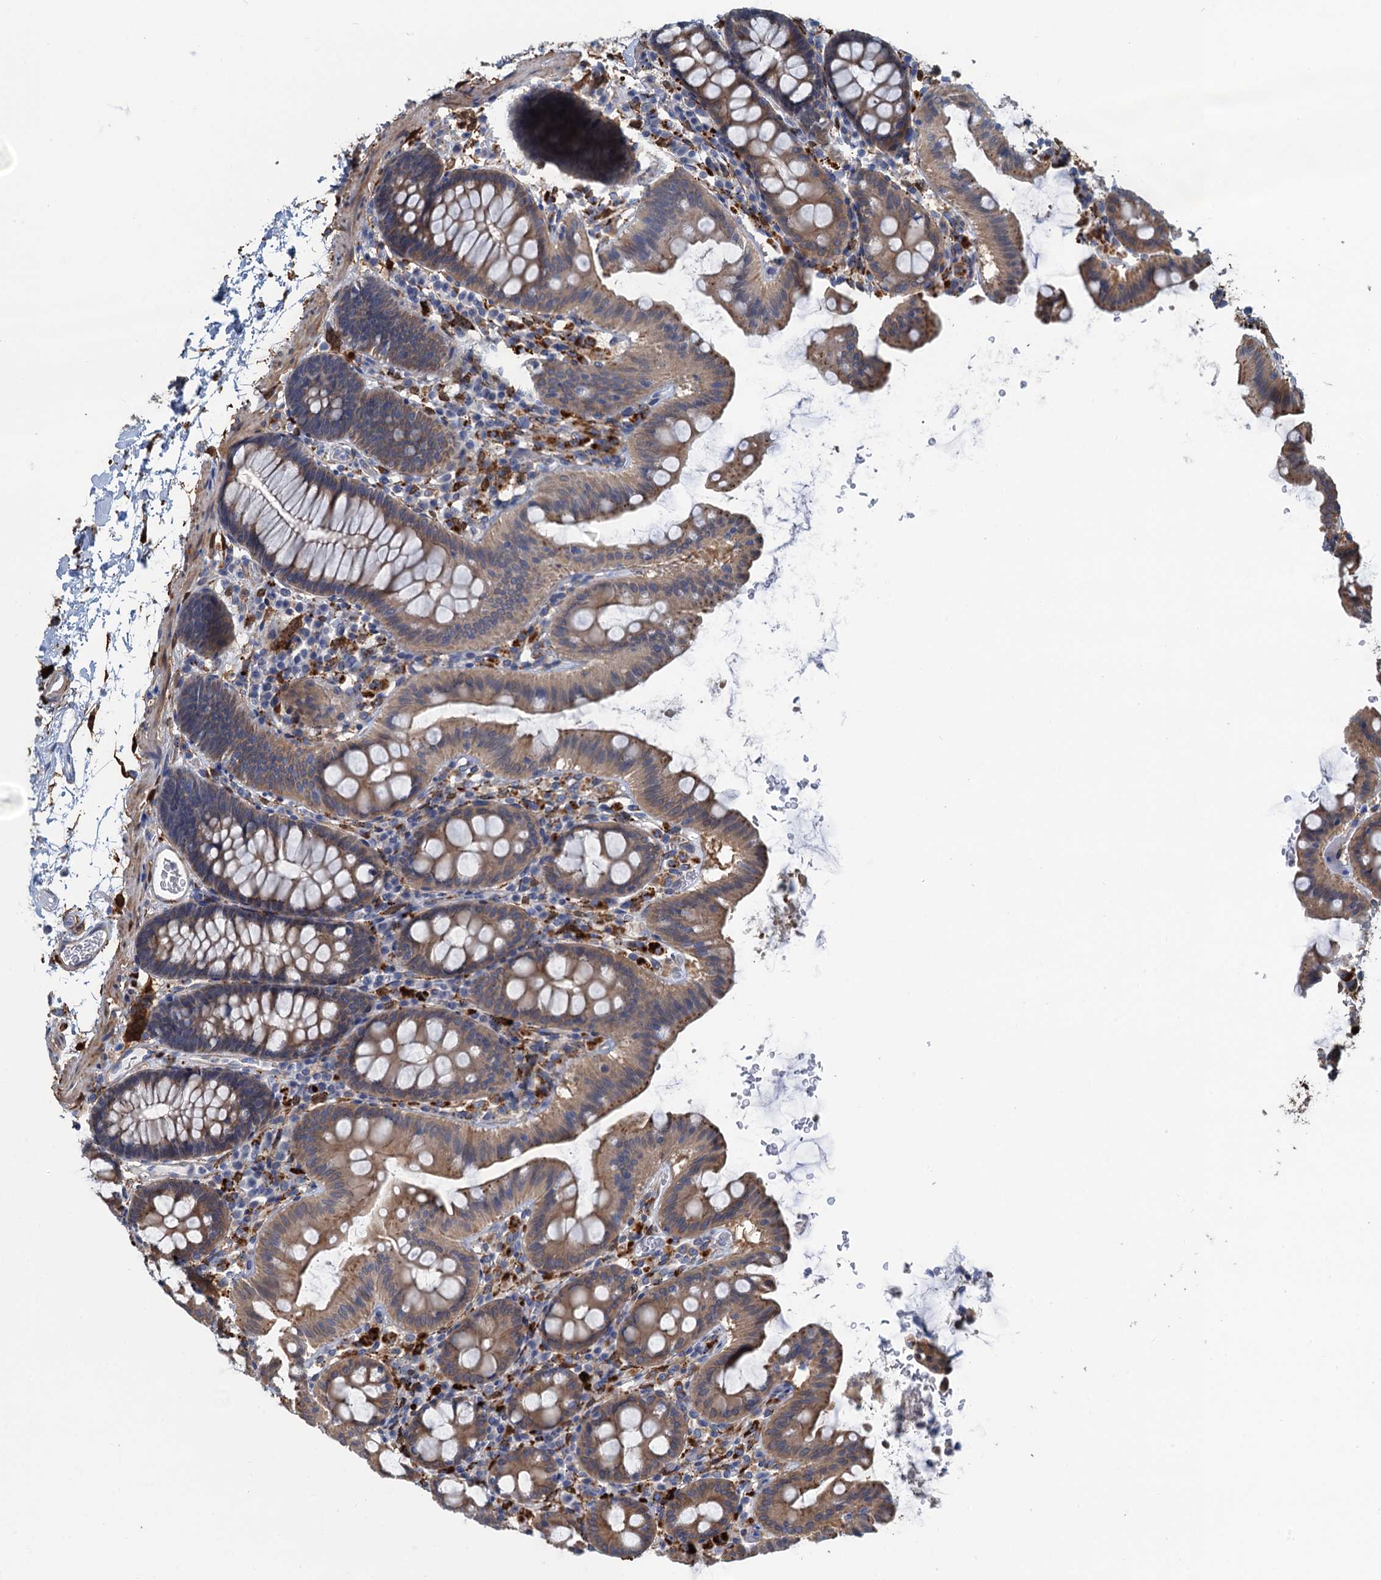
{"staining": {"intensity": "weak", "quantity": "25%-75%", "location": "cytoplasmic/membranous"}, "tissue": "colon", "cell_type": "Endothelial cells", "image_type": "normal", "snomed": [{"axis": "morphology", "description": "Normal tissue, NOS"}, {"axis": "topography", "description": "Colon"}], "caption": "The micrograph displays a brown stain indicating the presence of a protein in the cytoplasmic/membranous of endothelial cells in colon. (Stains: DAB in brown, nuclei in blue, Microscopy: brightfield microscopy at high magnification).", "gene": "POGLUT3", "patient": {"sex": "male", "age": 75}}